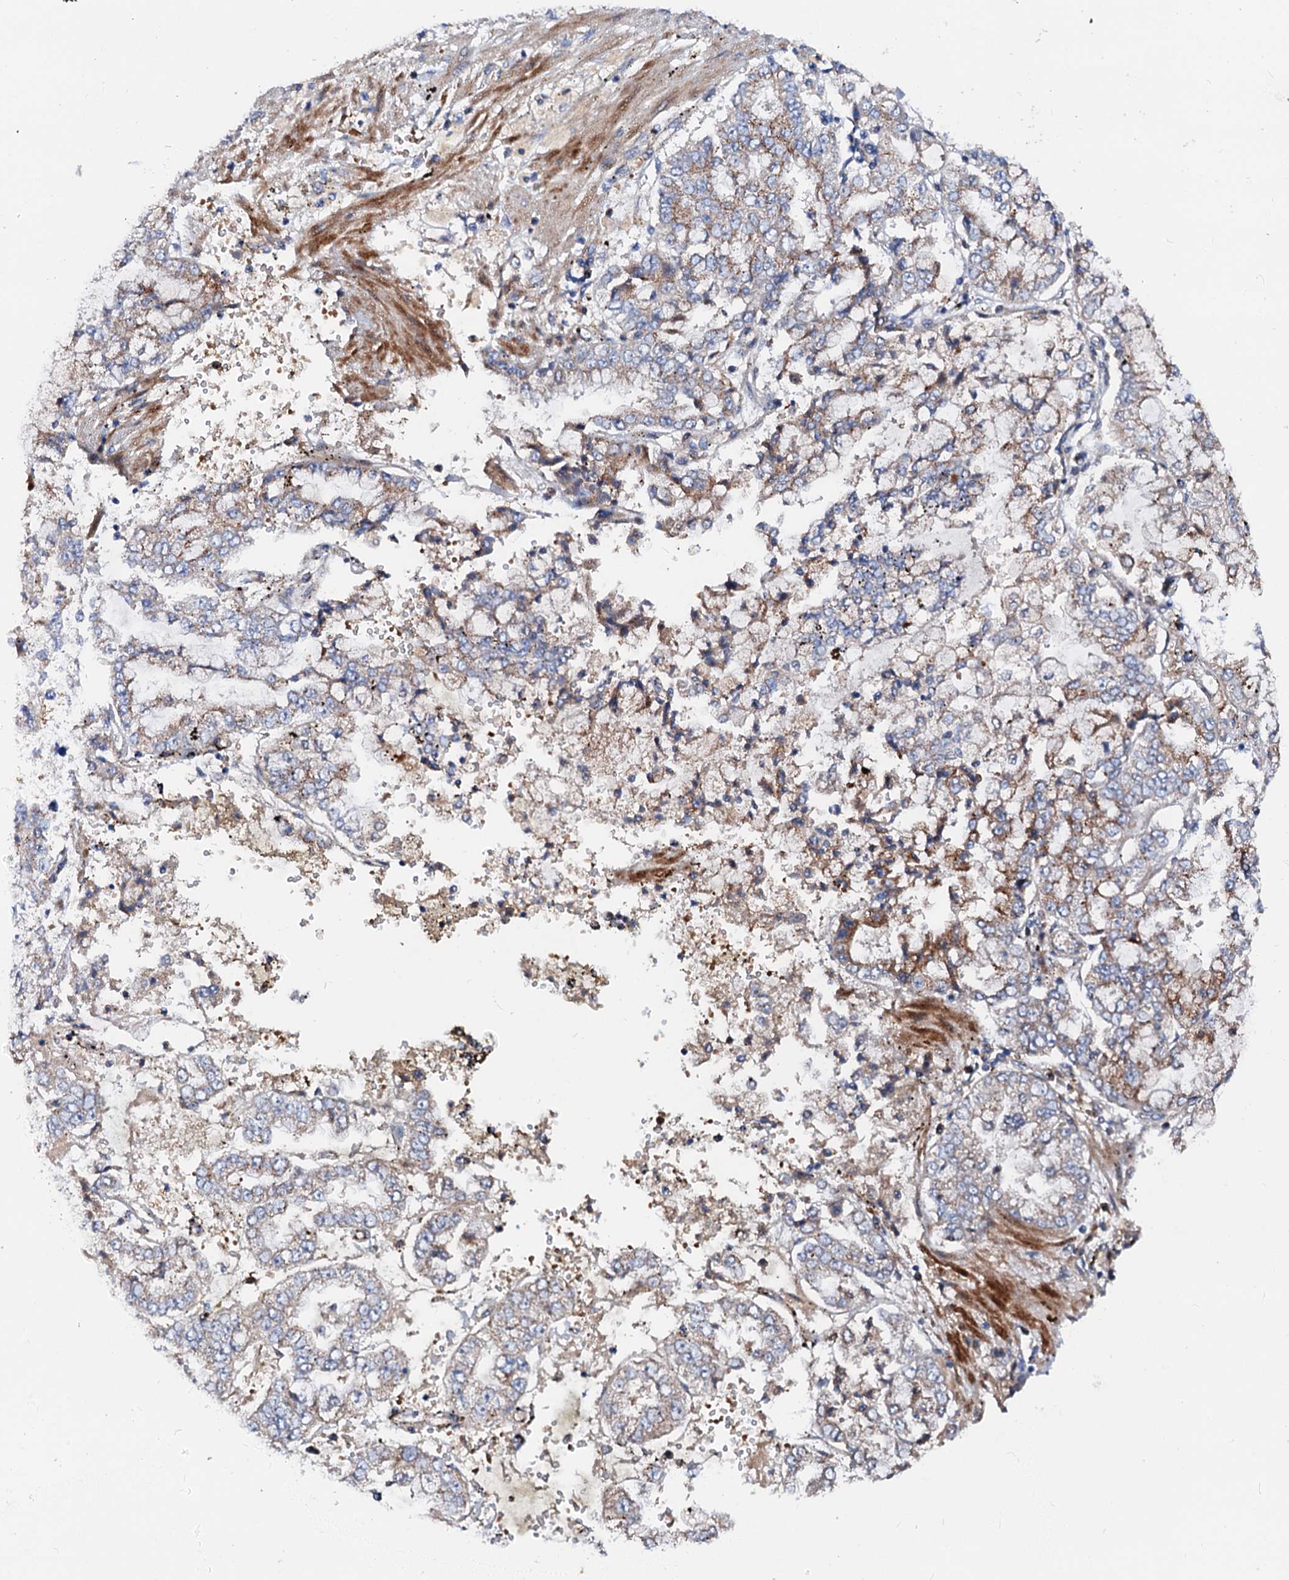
{"staining": {"intensity": "moderate", "quantity": "<25%", "location": "cytoplasmic/membranous"}, "tissue": "stomach cancer", "cell_type": "Tumor cells", "image_type": "cancer", "snomed": [{"axis": "morphology", "description": "Adenocarcinoma, NOS"}, {"axis": "topography", "description": "Stomach"}], "caption": "This is an image of immunohistochemistry staining of stomach cancer, which shows moderate expression in the cytoplasmic/membranous of tumor cells.", "gene": "SLC10A7", "patient": {"sex": "male", "age": 76}}